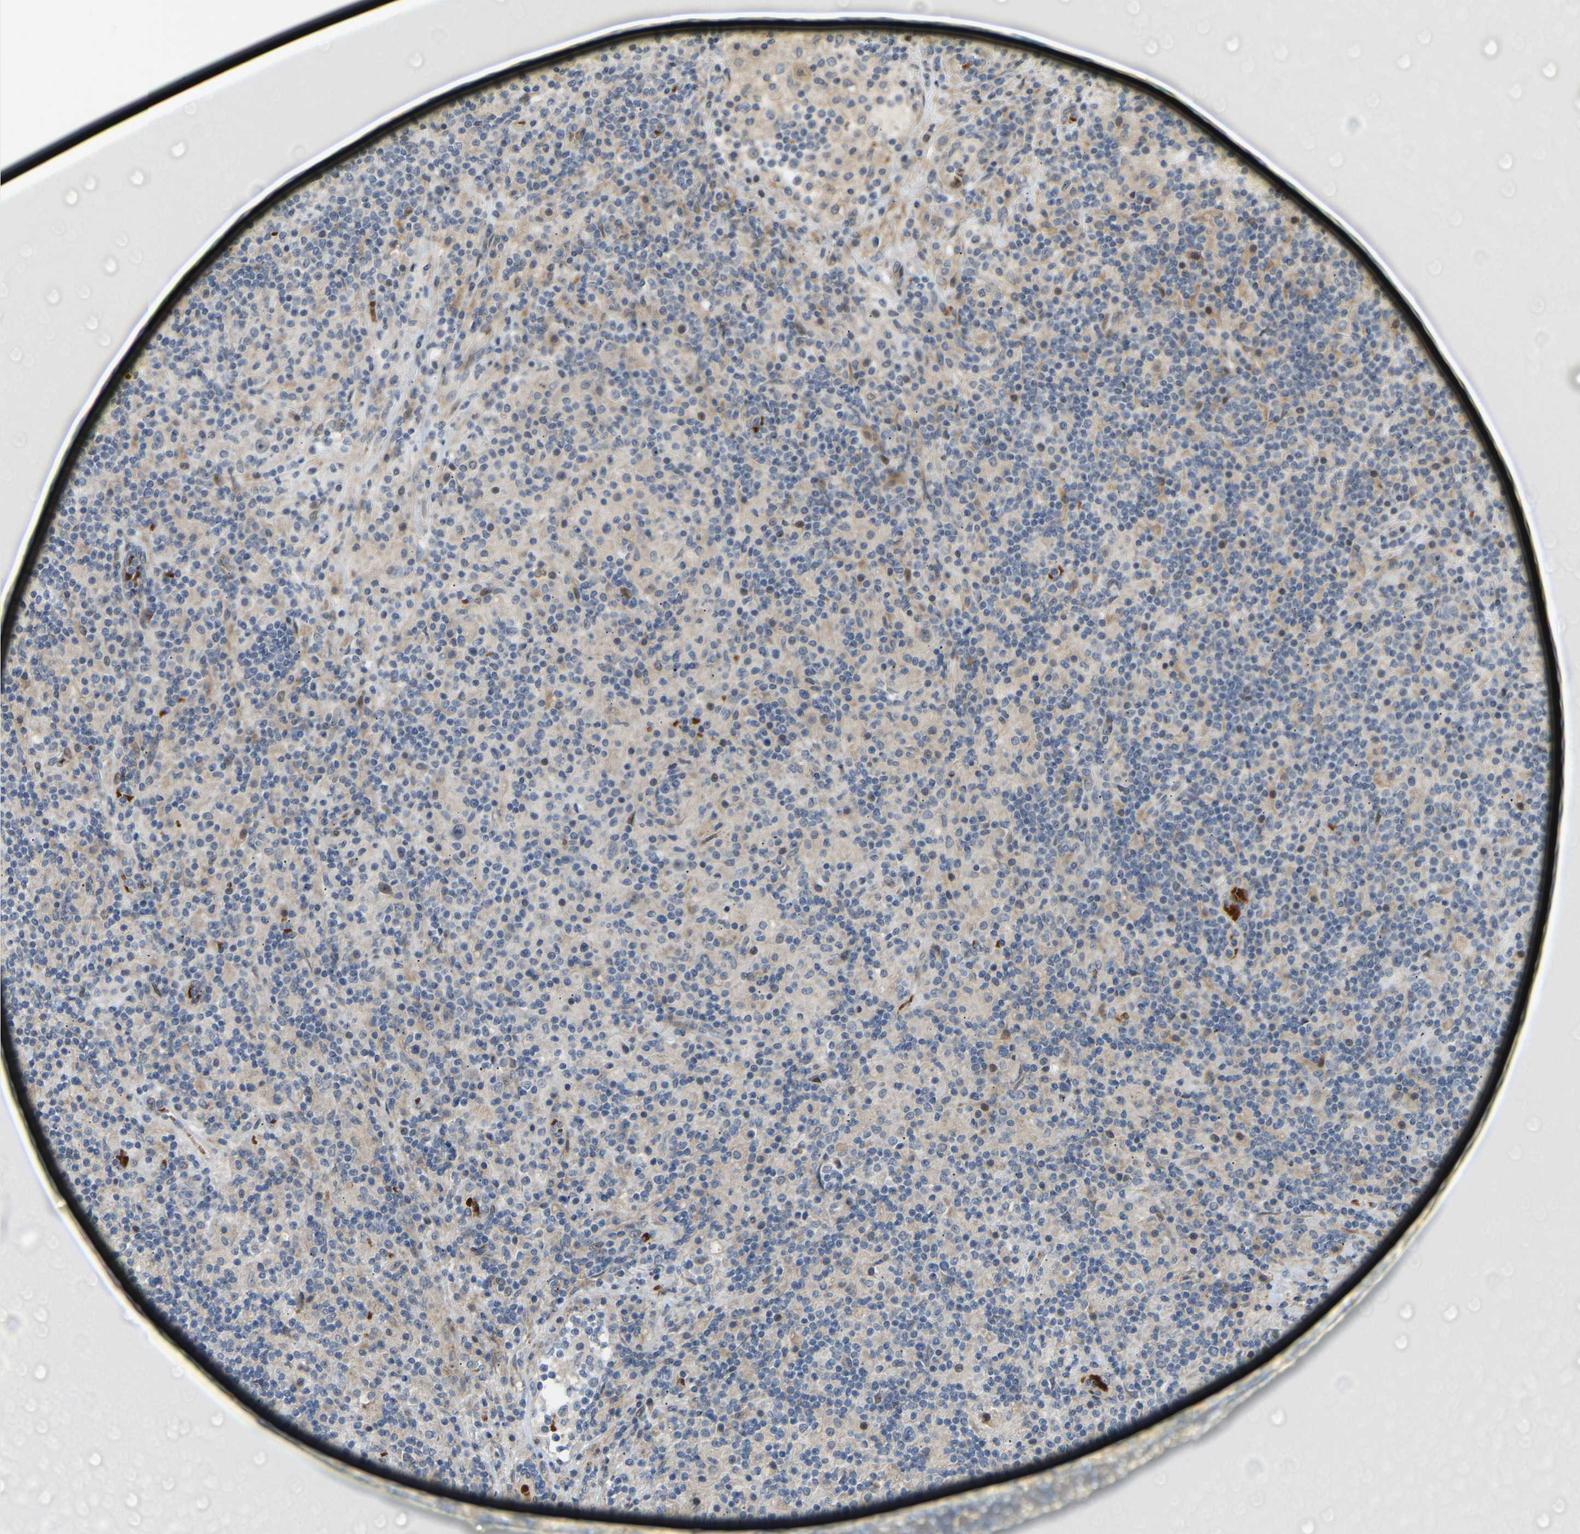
{"staining": {"intensity": "weak", "quantity": "<25%", "location": "cytoplasmic/membranous"}, "tissue": "lymphoma", "cell_type": "Tumor cells", "image_type": "cancer", "snomed": [{"axis": "morphology", "description": "Hodgkin's disease, NOS"}, {"axis": "topography", "description": "Lymph node"}], "caption": "This is an immunohistochemistry micrograph of Hodgkin's disease. There is no expression in tumor cells.", "gene": "POGLUT2", "patient": {"sex": "male", "age": 70}}